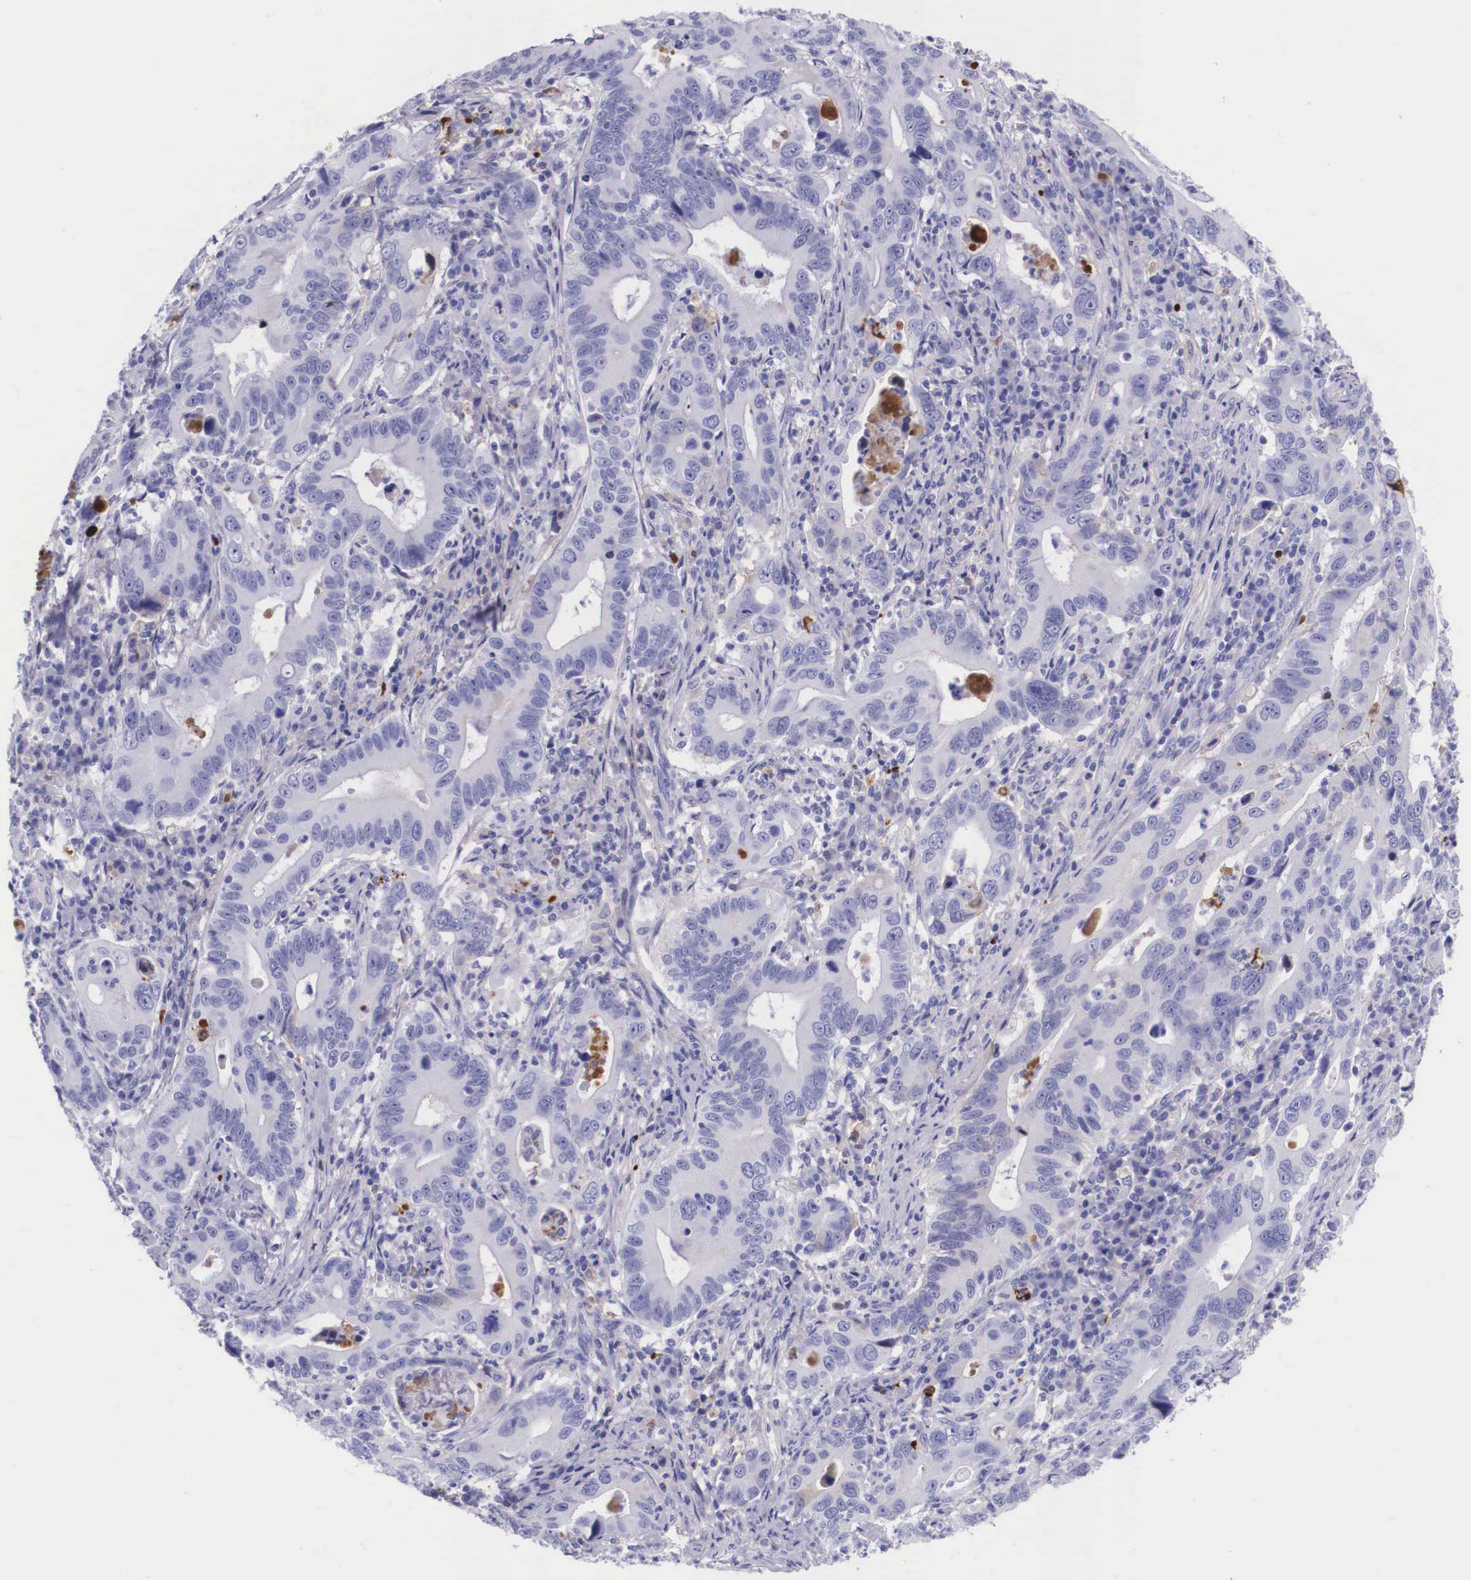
{"staining": {"intensity": "negative", "quantity": "none", "location": "none"}, "tissue": "stomach cancer", "cell_type": "Tumor cells", "image_type": "cancer", "snomed": [{"axis": "morphology", "description": "Adenocarcinoma, NOS"}, {"axis": "topography", "description": "Stomach, upper"}], "caption": "Immunohistochemical staining of human adenocarcinoma (stomach) exhibits no significant expression in tumor cells. (DAB immunohistochemistry (IHC) with hematoxylin counter stain).", "gene": "PLG", "patient": {"sex": "male", "age": 63}}